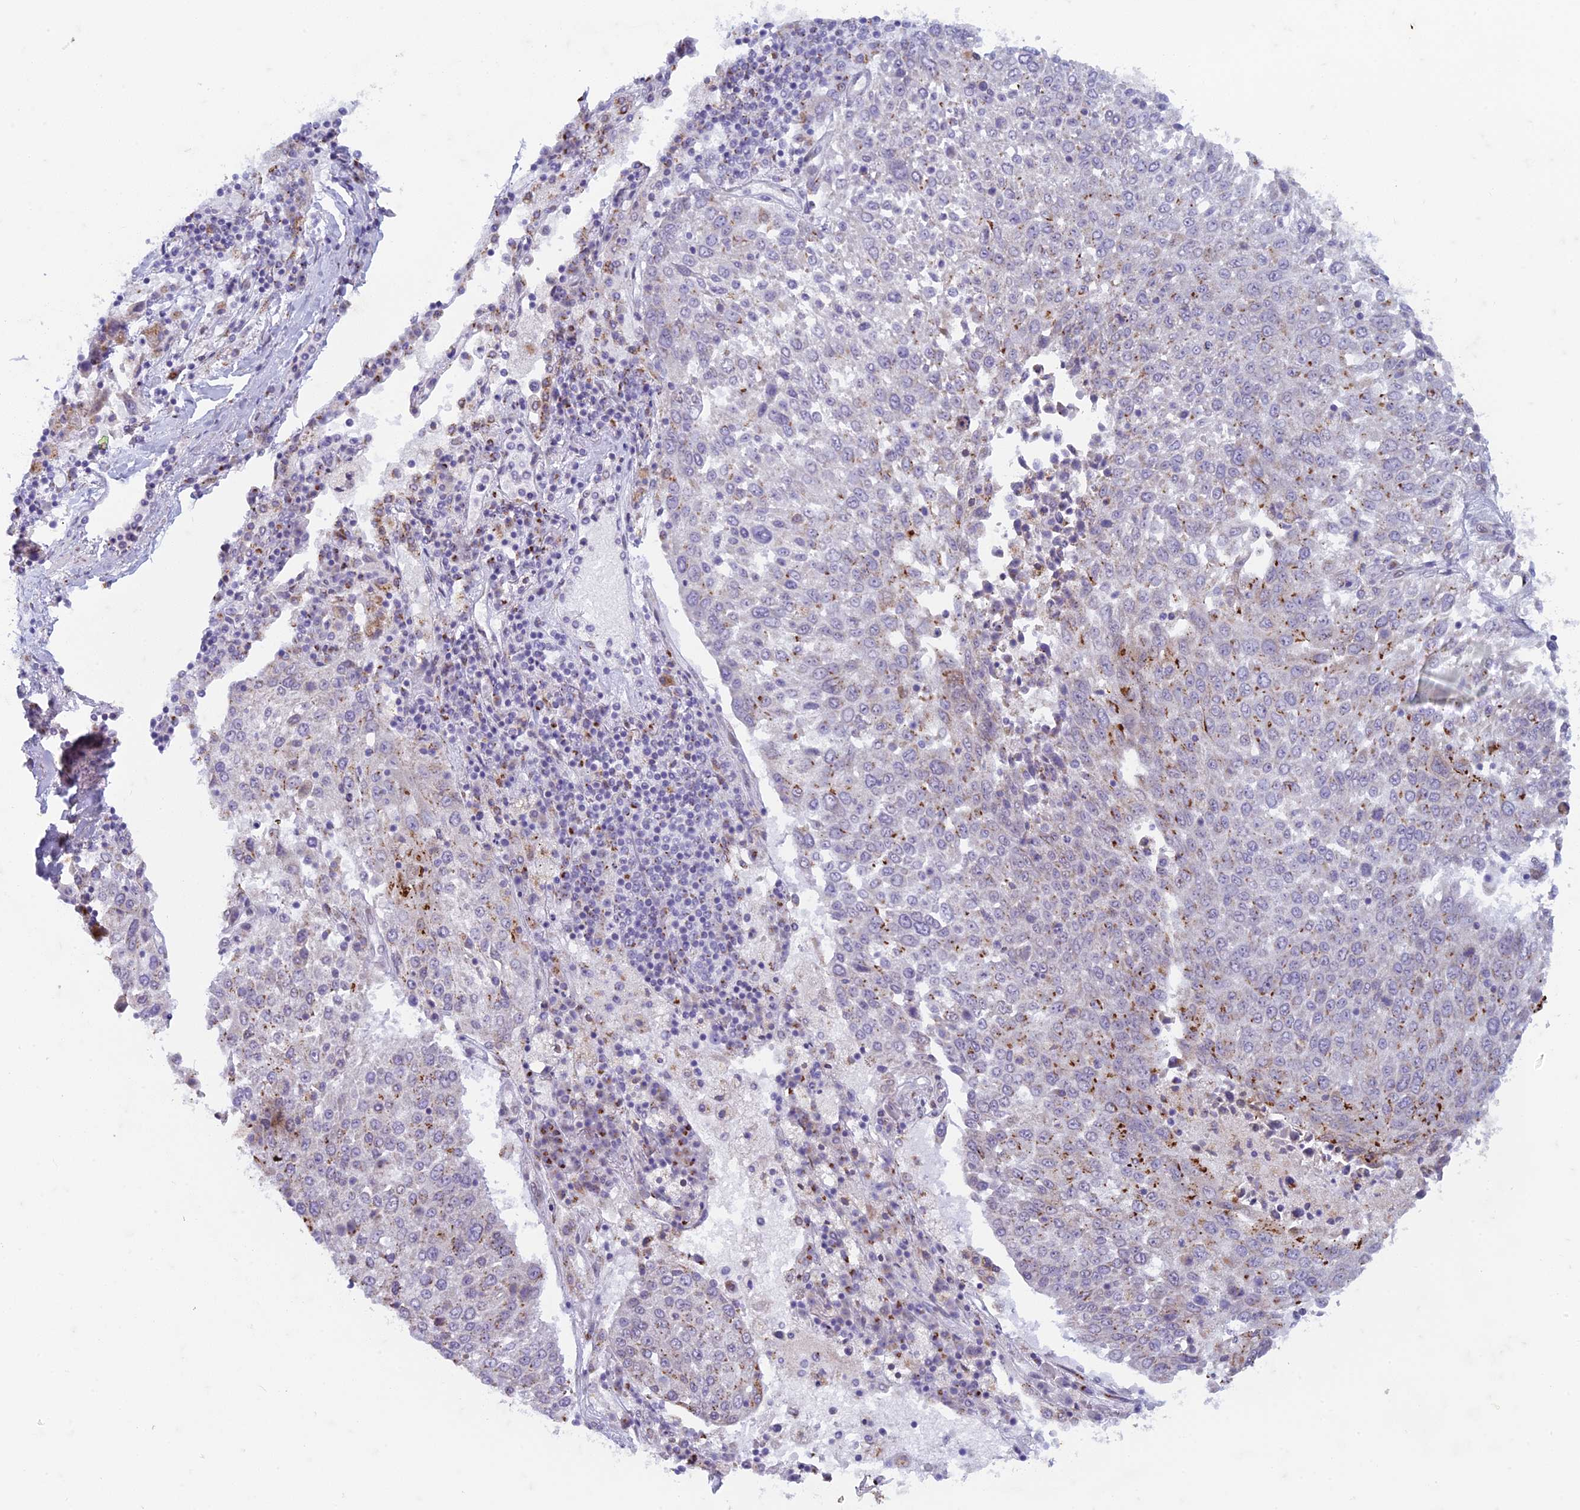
{"staining": {"intensity": "moderate", "quantity": "<25%", "location": "cytoplasmic/membranous"}, "tissue": "lung cancer", "cell_type": "Tumor cells", "image_type": "cancer", "snomed": [{"axis": "morphology", "description": "Squamous cell carcinoma, NOS"}, {"axis": "topography", "description": "Lung"}], "caption": "Protein expression analysis of human lung cancer (squamous cell carcinoma) reveals moderate cytoplasmic/membranous positivity in about <25% of tumor cells.", "gene": "FAM3C", "patient": {"sex": "male", "age": 65}}